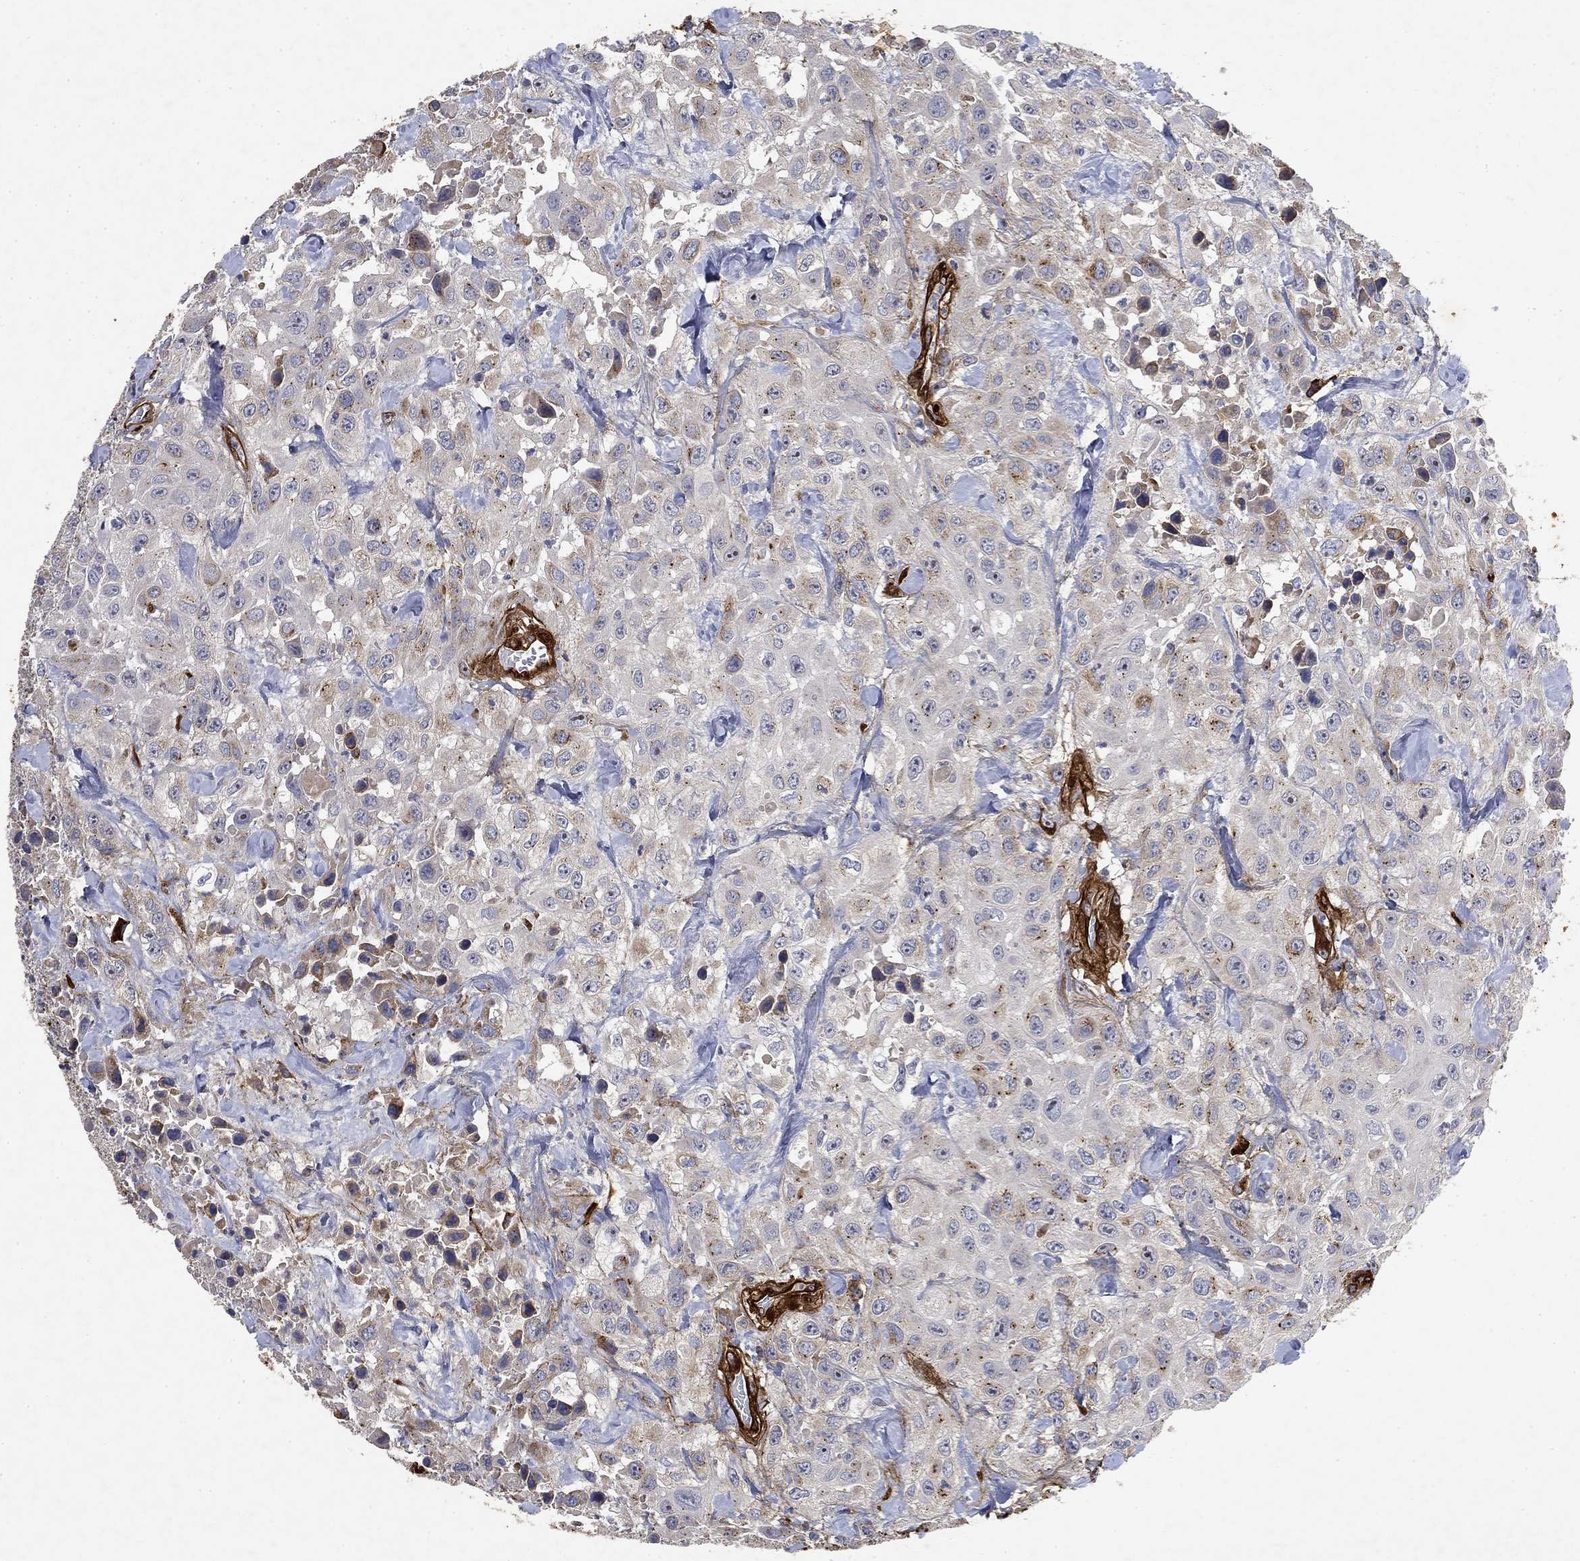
{"staining": {"intensity": "negative", "quantity": "none", "location": "none"}, "tissue": "urothelial cancer", "cell_type": "Tumor cells", "image_type": "cancer", "snomed": [{"axis": "morphology", "description": "Urothelial carcinoma, High grade"}, {"axis": "topography", "description": "Urinary bladder"}], "caption": "A histopathology image of human high-grade urothelial carcinoma is negative for staining in tumor cells. (DAB (3,3'-diaminobenzidine) IHC visualized using brightfield microscopy, high magnification).", "gene": "COL4A2", "patient": {"sex": "male", "age": 79}}